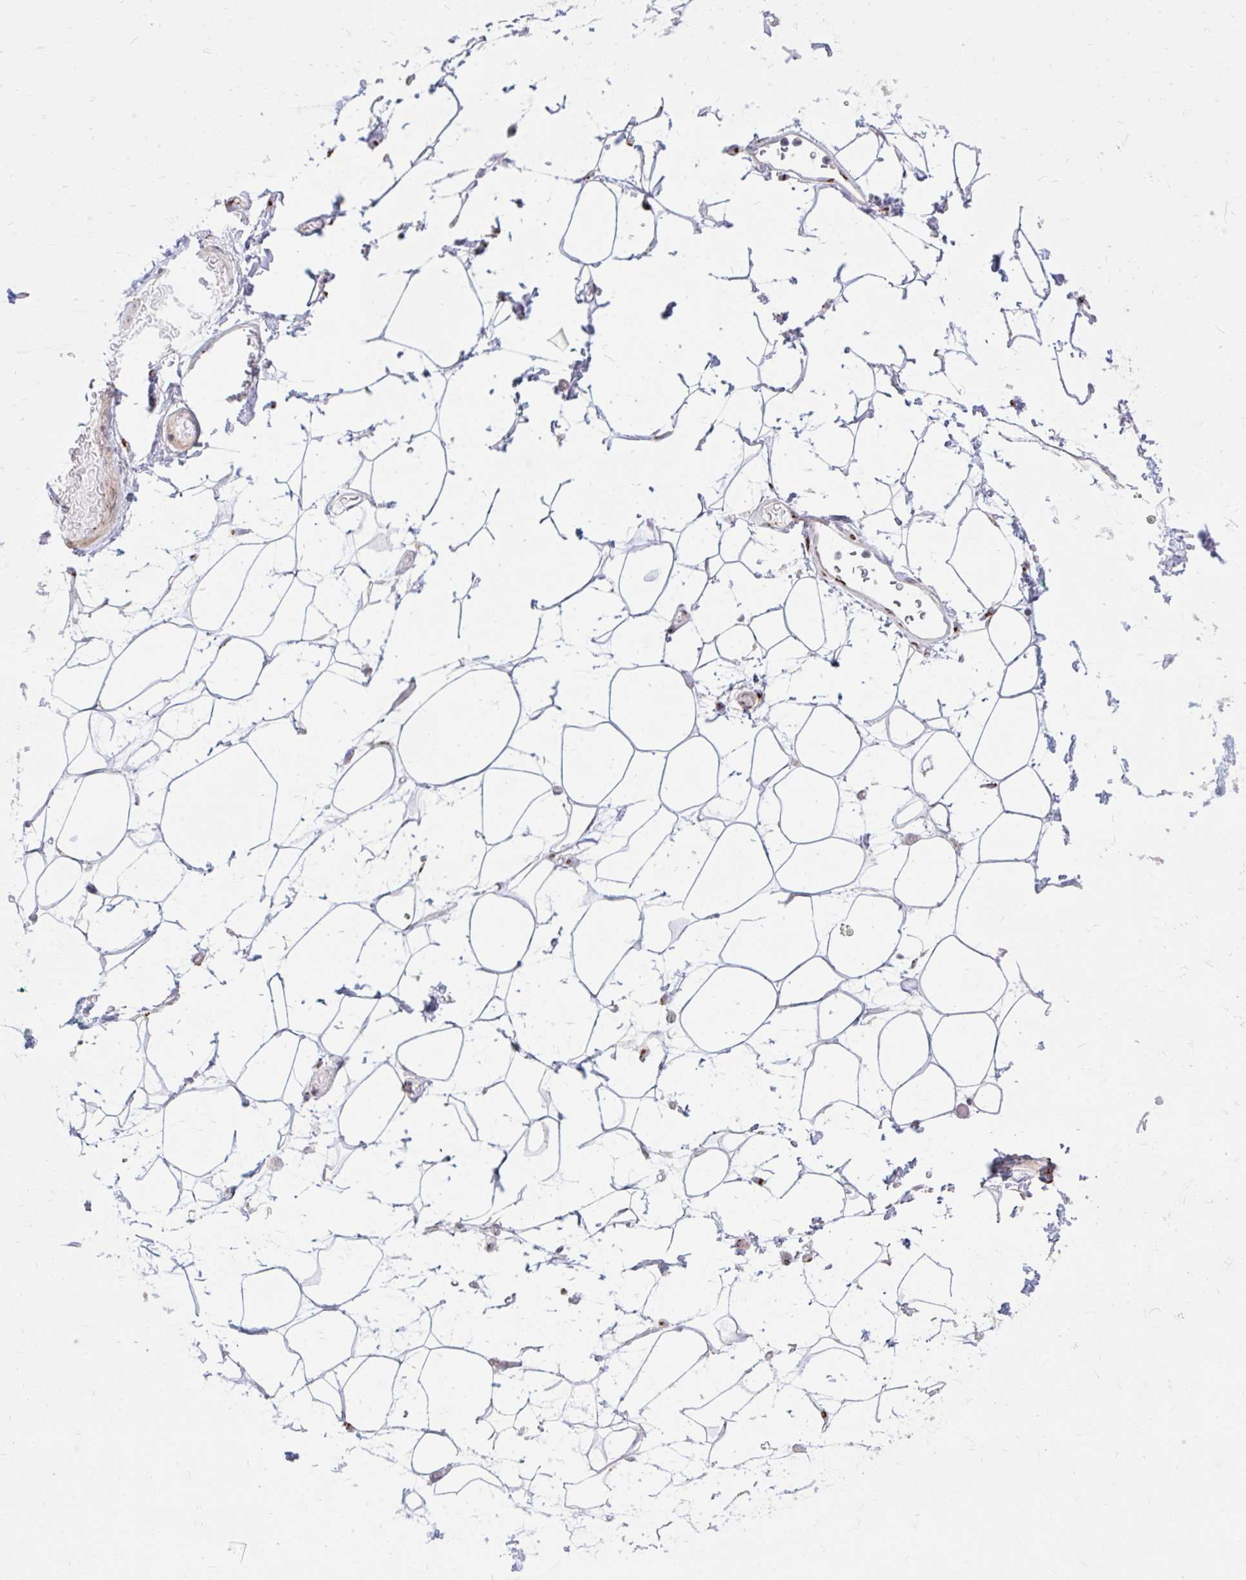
{"staining": {"intensity": "negative", "quantity": "none", "location": "none"}, "tissue": "adipose tissue", "cell_type": "Adipocytes", "image_type": "normal", "snomed": [{"axis": "morphology", "description": "Normal tissue, NOS"}, {"axis": "topography", "description": "Anal"}, {"axis": "topography", "description": "Peripheral nerve tissue"}], "caption": "The immunohistochemistry image has no significant expression in adipocytes of adipose tissue.", "gene": "RAB6A", "patient": {"sex": "male", "age": 78}}